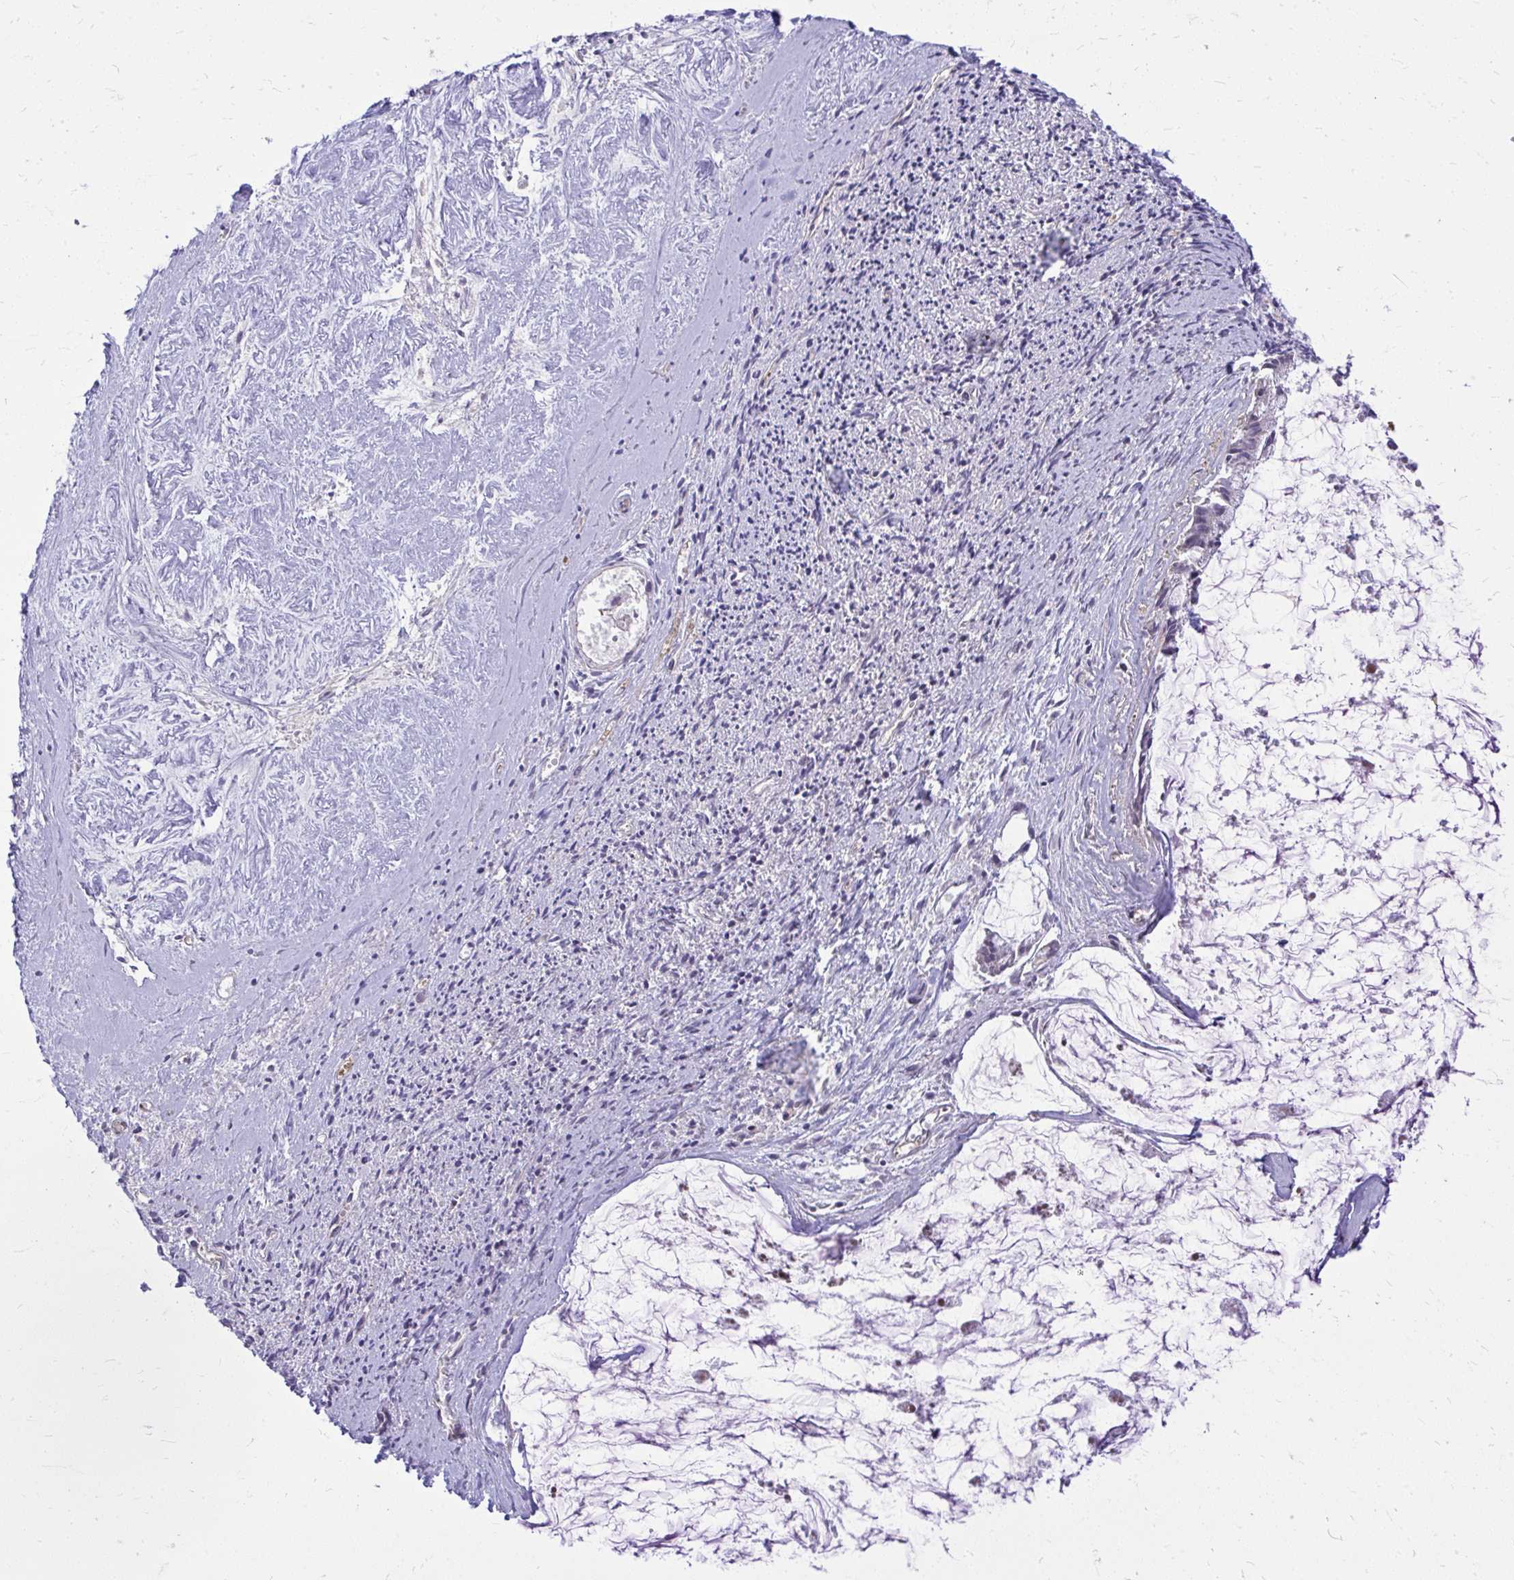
{"staining": {"intensity": "negative", "quantity": "none", "location": "none"}, "tissue": "ovarian cancer", "cell_type": "Tumor cells", "image_type": "cancer", "snomed": [{"axis": "morphology", "description": "Cystadenocarcinoma, mucinous, NOS"}, {"axis": "topography", "description": "Ovary"}], "caption": "Immunohistochemistry (IHC) image of human ovarian cancer stained for a protein (brown), which demonstrates no staining in tumor cells.", "gene": "PPP5C", "patient": {"sex": "female", "age": 90}}